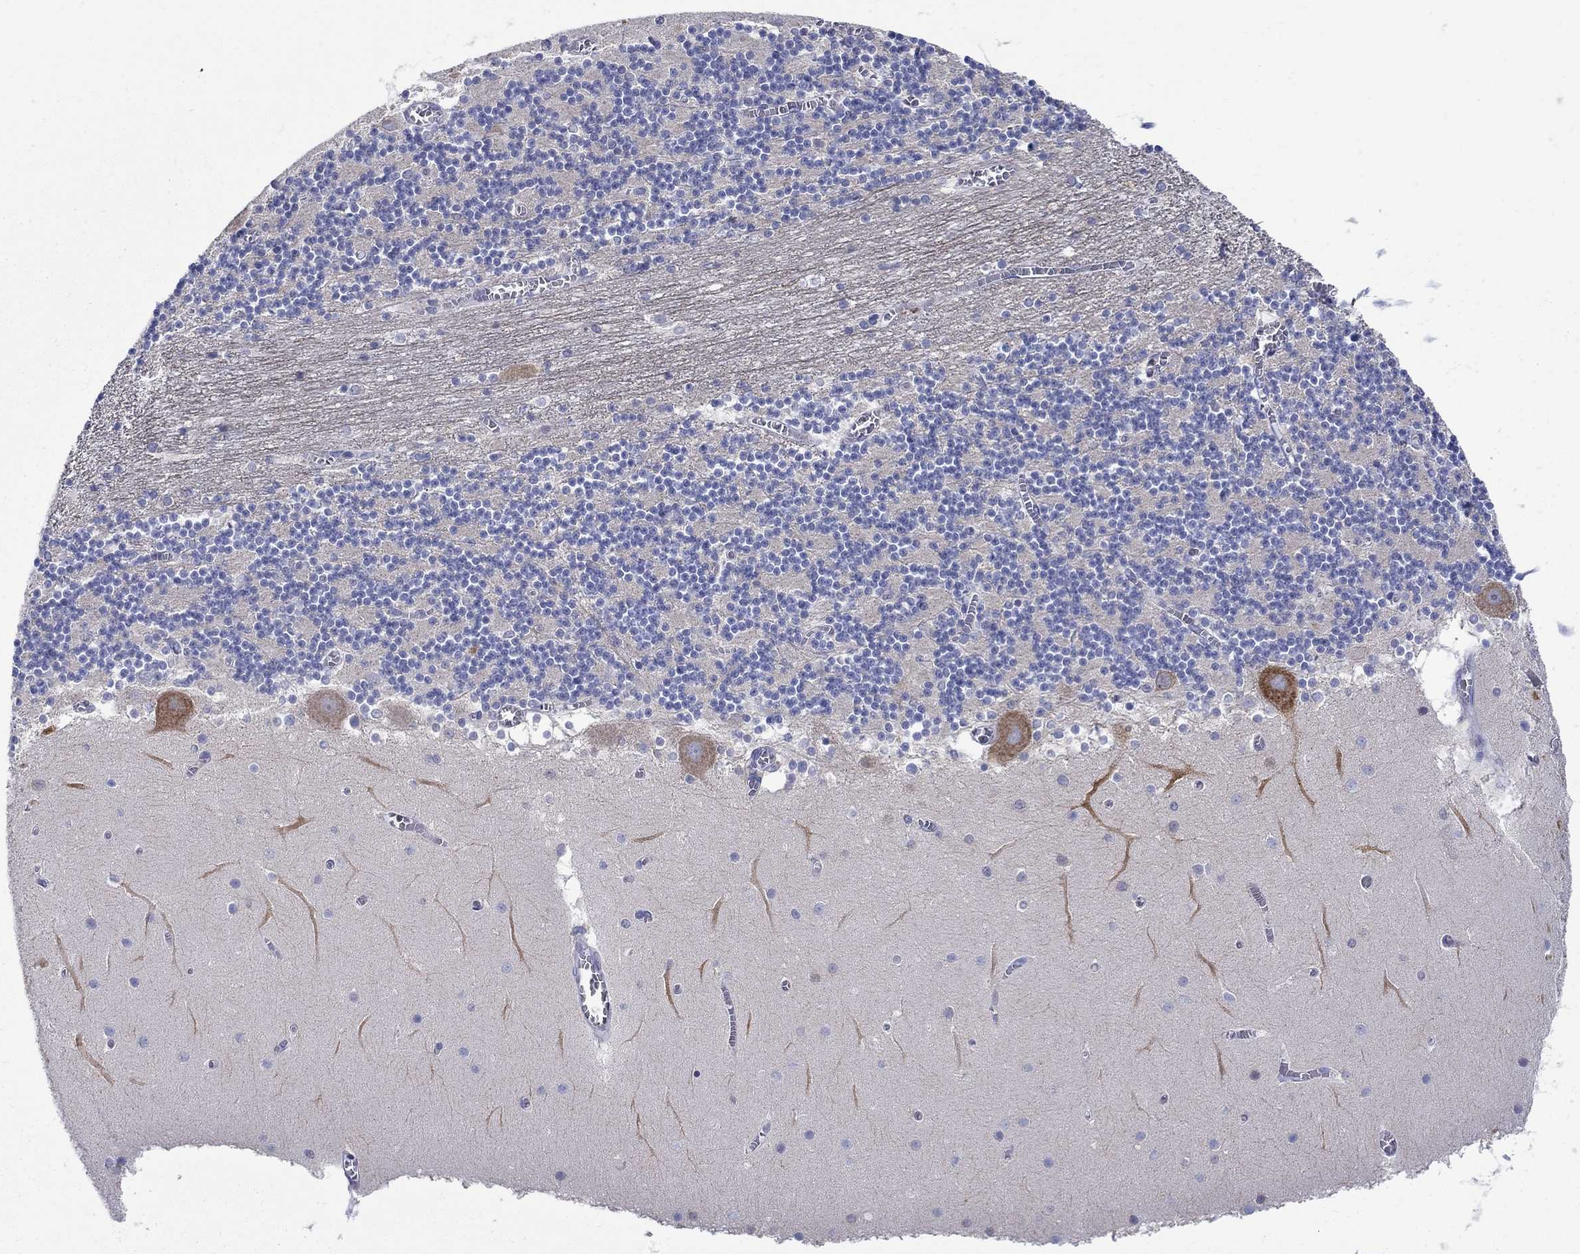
{"staining": {"intensity": "negative", "quantity": "none", "location": "none"}, "tissue": "cerebellum", "cell_type": "Cells in granular layer", "image_type": "normal", "snomed": [{"axis": "morphology", "description": "Normal tissue, NOS"}, {"axis": "topography", "description": "Cerebellum"}], "caption": "Cells in granular layer show no significant positivity in benign cerebellum.", "gene": "REEP2", "patient": {"sex": "female", "age": 28}}